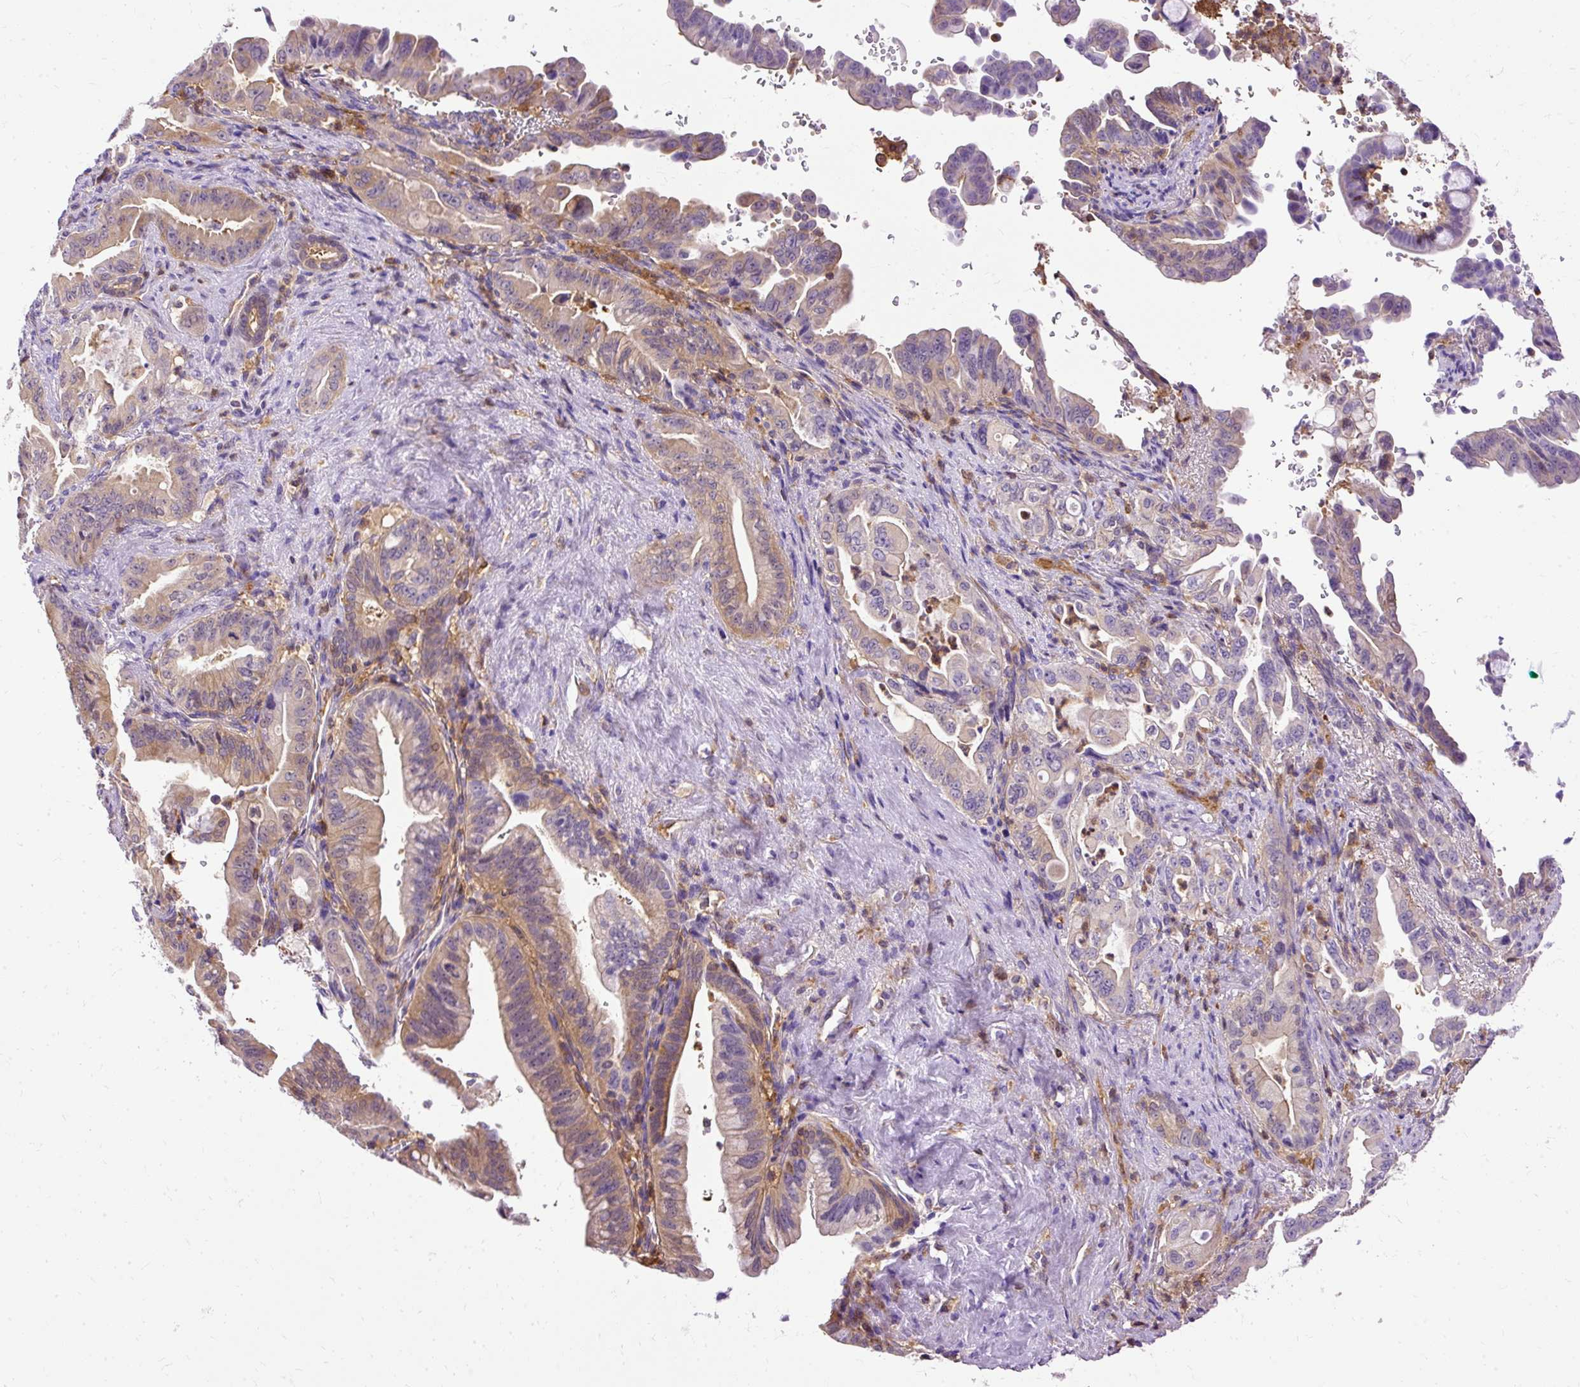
{"staining": {"intensity": "weak", "quantity": ">75%", "location": "cytoplasmic/membranous"}, "tissue": "pancreatic cancer", "cell_type": "Tumor cells", "image_type": "cancer", "snomed": [{"axis": "morphology", "description": "Adenocarcinoma, NOS"}, {"axis": "topography", "description": "Pancreas"}], "caption": "Protein staining by immunohistochemistry shows weak cytoplasmic/membranous expression in about >75% of tumor cells in pancreatic cancer. Using DAB (3,3'-diaminobenzidine) (brown) and hematoxylin (blue) stains, captured at high magnification using brightfield microscopy.", "gene": "TWF2", "patient": {"sex": "male", "age": 70}}